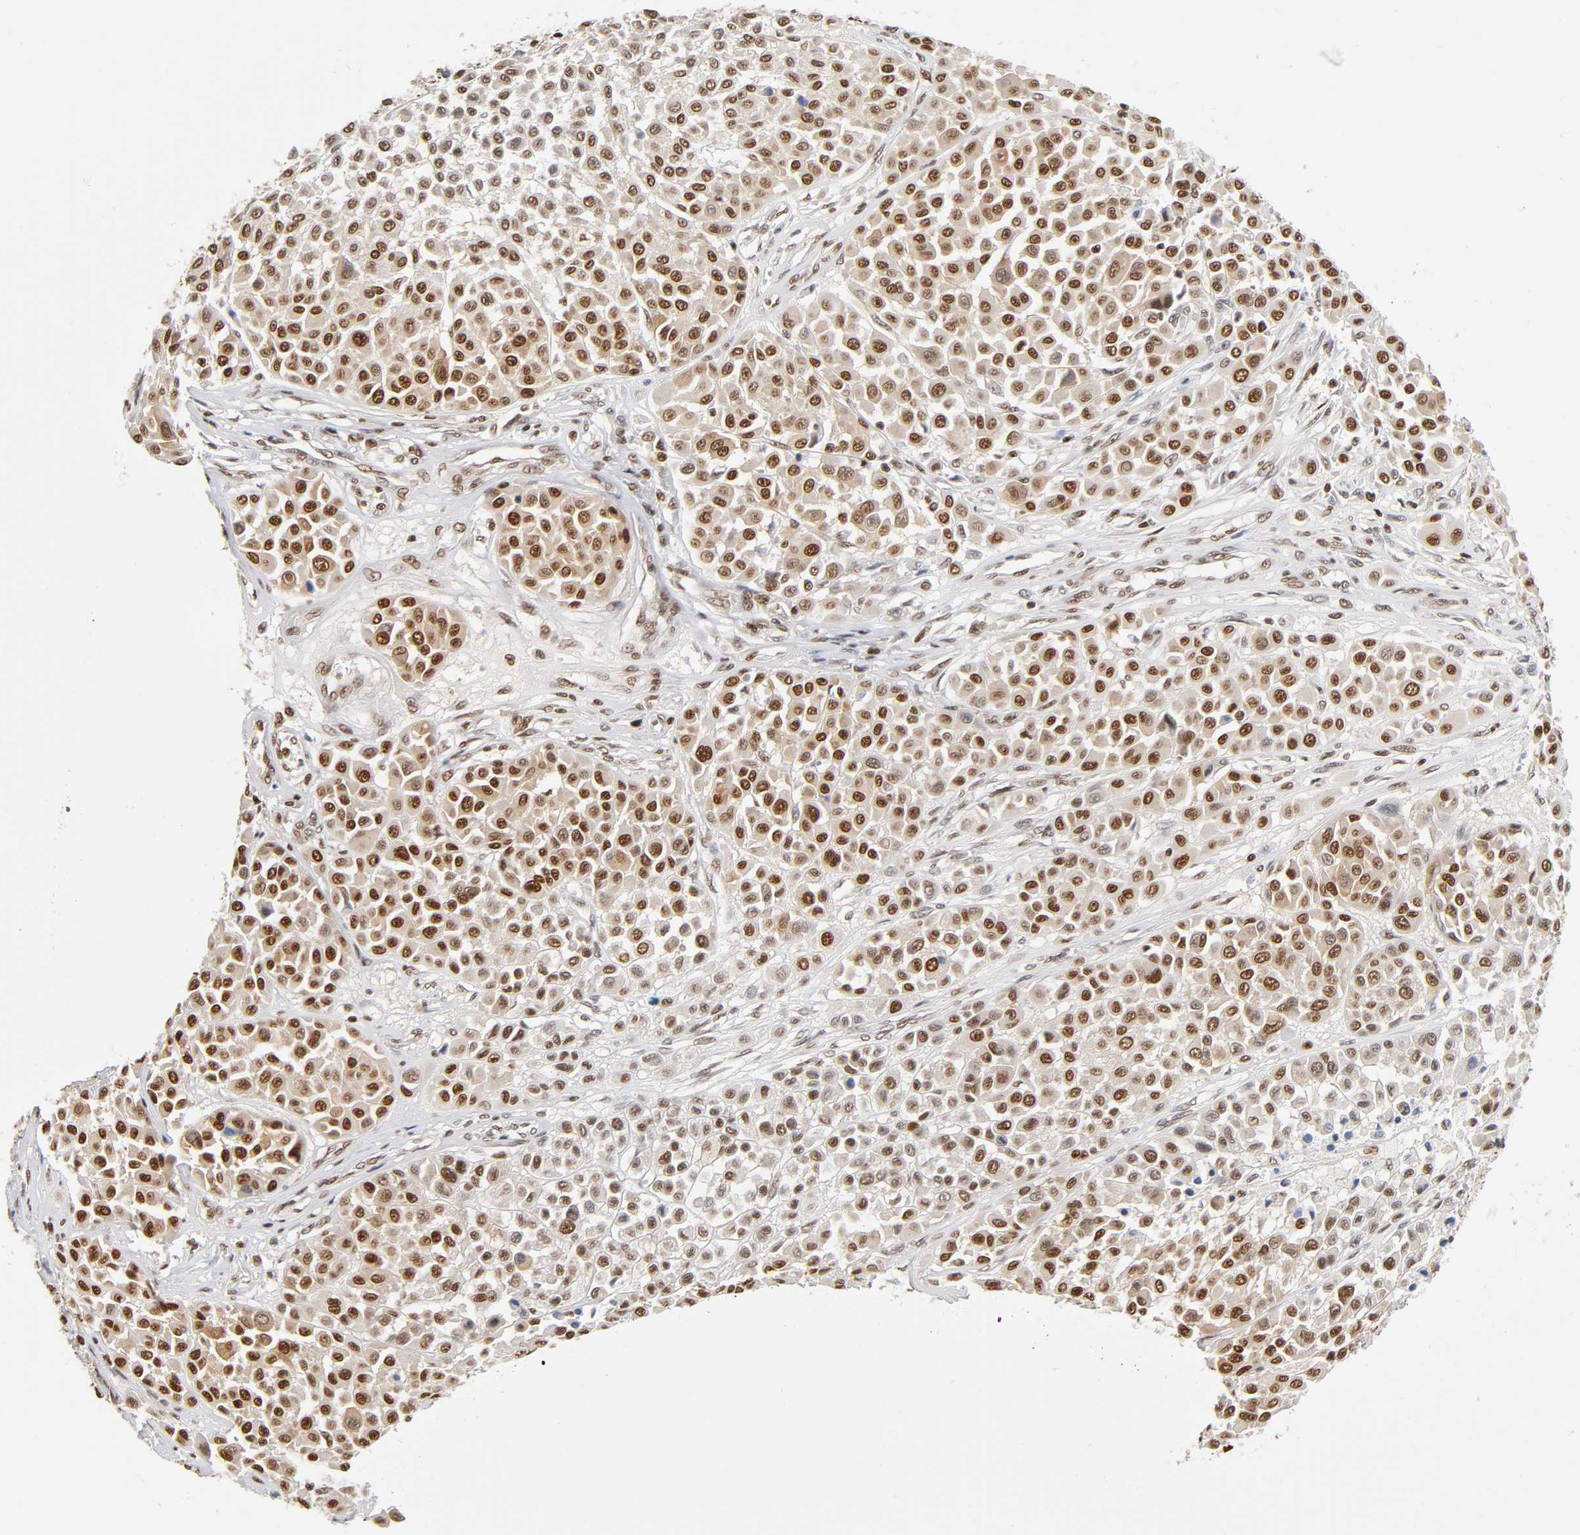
{"staining": {"intensity": "strong", "quantity": ">75%", "location": "nuclear"}, "tissue": "melanoma", "cell_type": "Tumor cells", "image_type": "cancer", "snomed": [{"axis": "morphology", "description": "Malignant melanoma, Metastatic site"}, {"axis": "topography", "description": "Soft tissue"}], "caption": "Malignant melanoma (metastatic site) tissue displays strong nuclear positivity in approximately >75% of tumor cells, visualized by immunohistochemistry.", "gene": "ILKAP", "patient": {"sex": "male", "age": 41}}